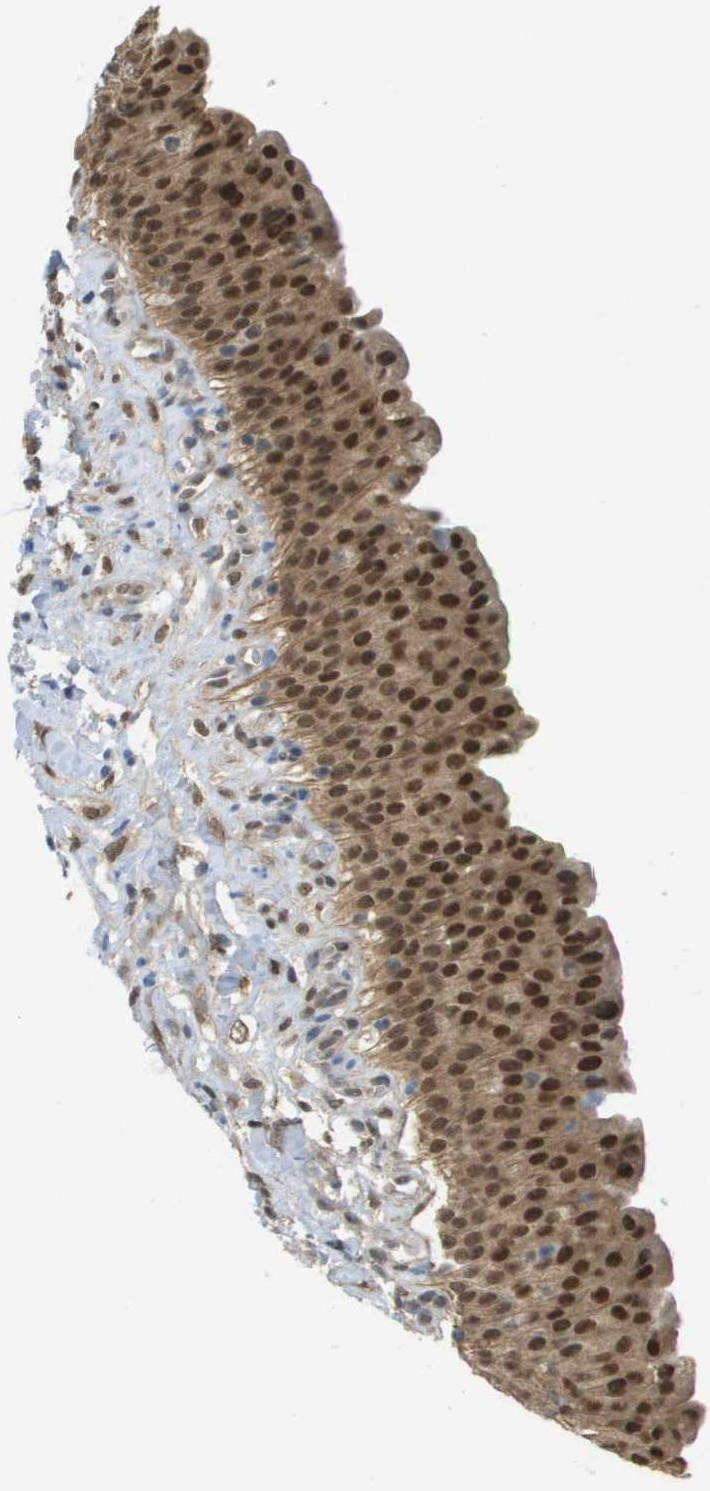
{"staining": {"intensity": "strong", "quantity": ">75%", "location": "nuclear"}, "tissue": "urinary bladder", "cell_type": "Urothelial cells", "image_type": "normal", "snomed": [{"axis": "morphology", "description": "Normal tissue, NOS"}, {"axis": "topography", "description": "Urinary bladder"}], "caption": "Urinary bladder stained with immunohistochemistry demonstrates strong nuclear positivity in about >75% of urothelial cells. The protein is shown in brown color, while the nuclei are stained blue.", "gene": "ARID1B", "patient": {"sex": "female", "age": 79}}